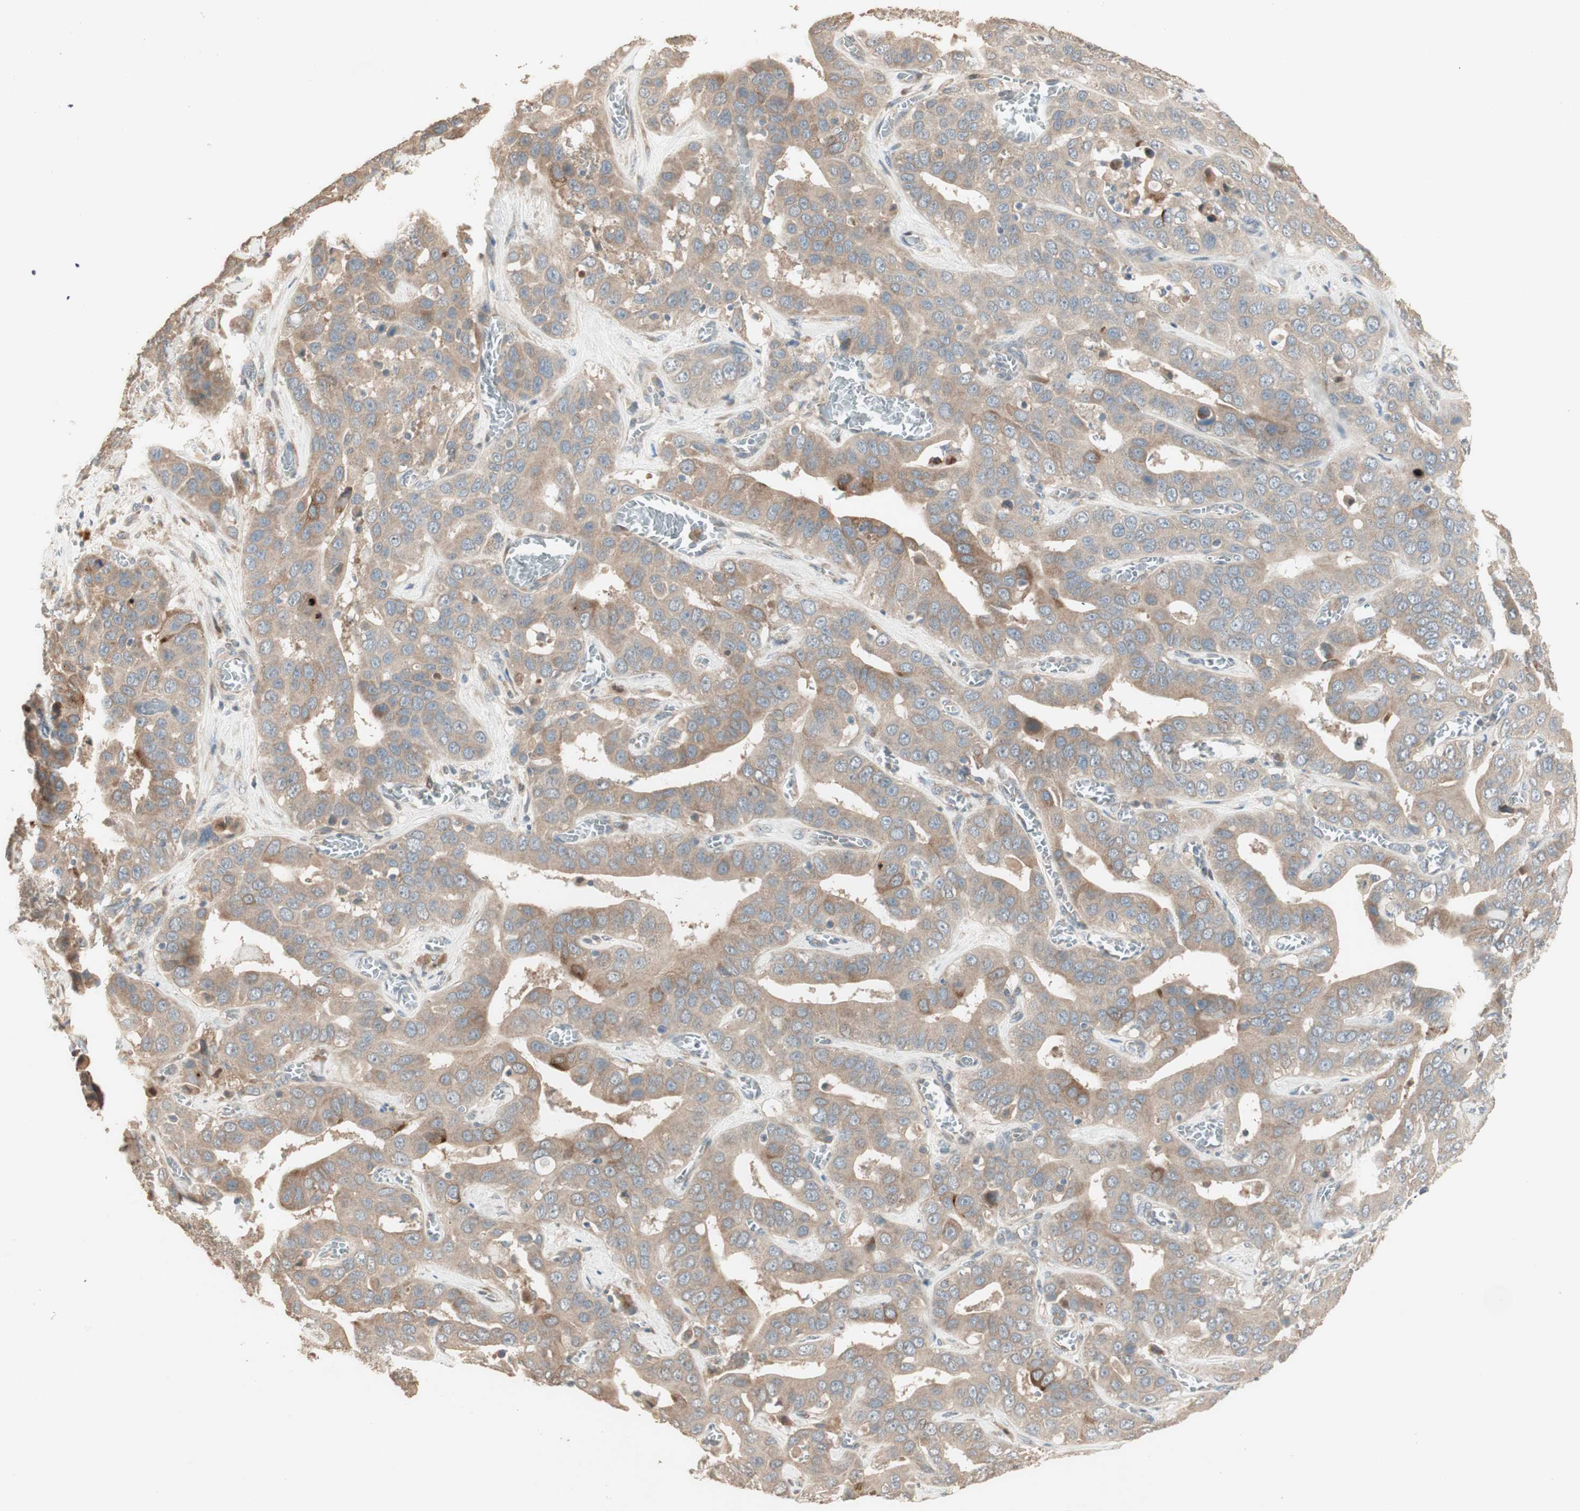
{"staining": {"intensity": "moderate", "quantity": ">75%", "location": "cytoplasmic/membranous"}, "tissue": "liver cancer", "cell_type": "Tumor cells", "image_type": "cancer", "snomed": [{"axis": "morphology", "description": "Cholangiocarcinoma"}, {"axis": "topography", "description": "Liver"}], "caption": "Liver cancer (cholangiocarcinoma) tissue shows moderate cytoplasmic/membranous staining in about >75% of tumor cells, visualized by immunohistochemistry.", "gene": "RARRES1", "patient": {"sex": "female", "age": 52}}